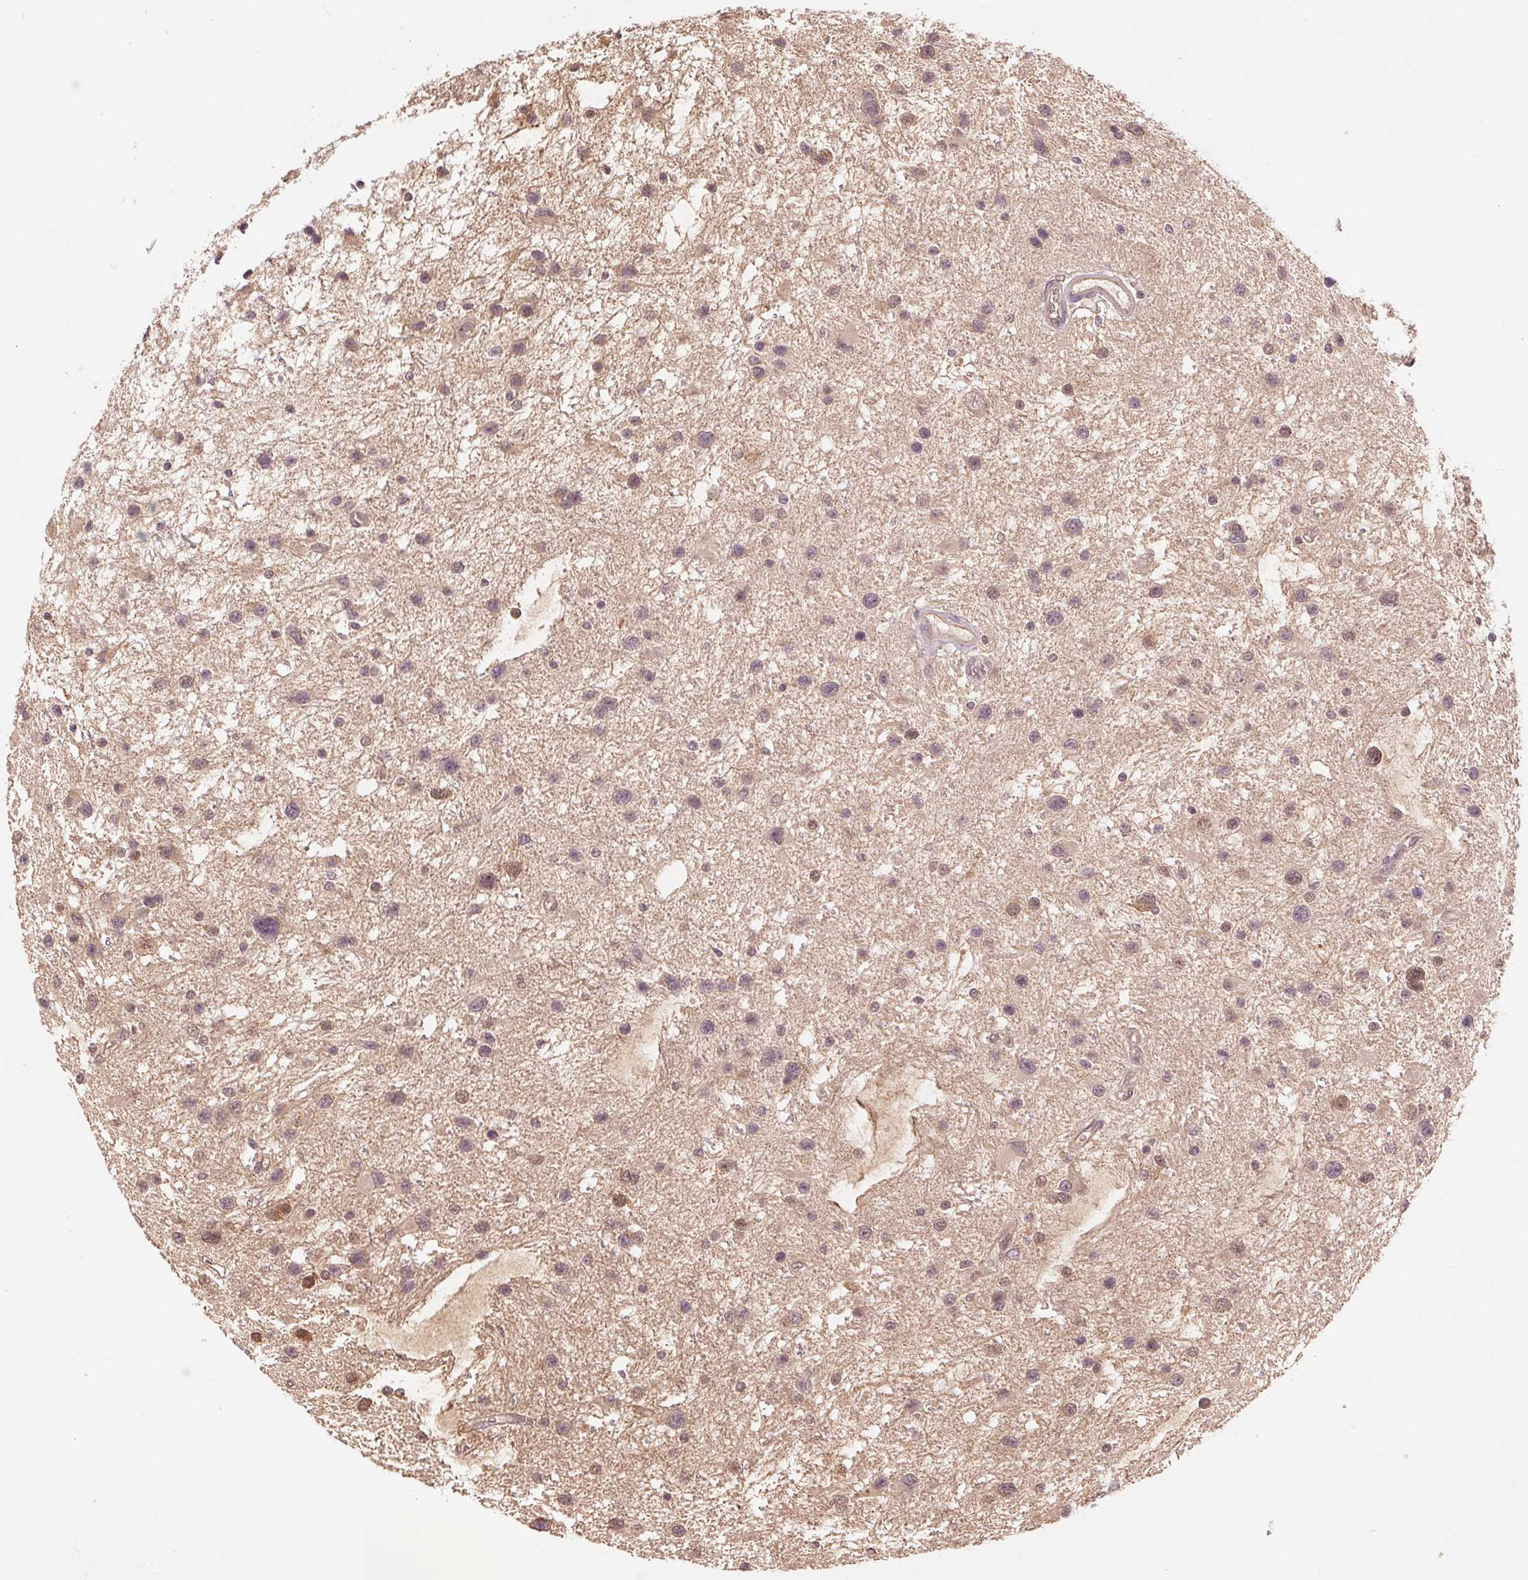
{"staining": {"intensity": "moderate", "quantity": "25%-75%", "location": "nuclear"}, "tissue": "glioma", "cell_type": "Tumor cells", "image_type": "cancer", "snomed": [{"axis": "morphology", "description": "Glioma, malignant, Low grade"}, {"axis": "topography", "description": "Brain"}], "caption": "A micrograph of human malignant glioma (low-grade) stained for a protein exhibits moderate nuclear brown staining in tumor cells. The staining is performed using DAB brown chromogen to label protein expression. The nuclei are counter-stained blue using hematoxylin.", "gene": "TMEM273", "patient": {"sex": "female", "age": 32}}